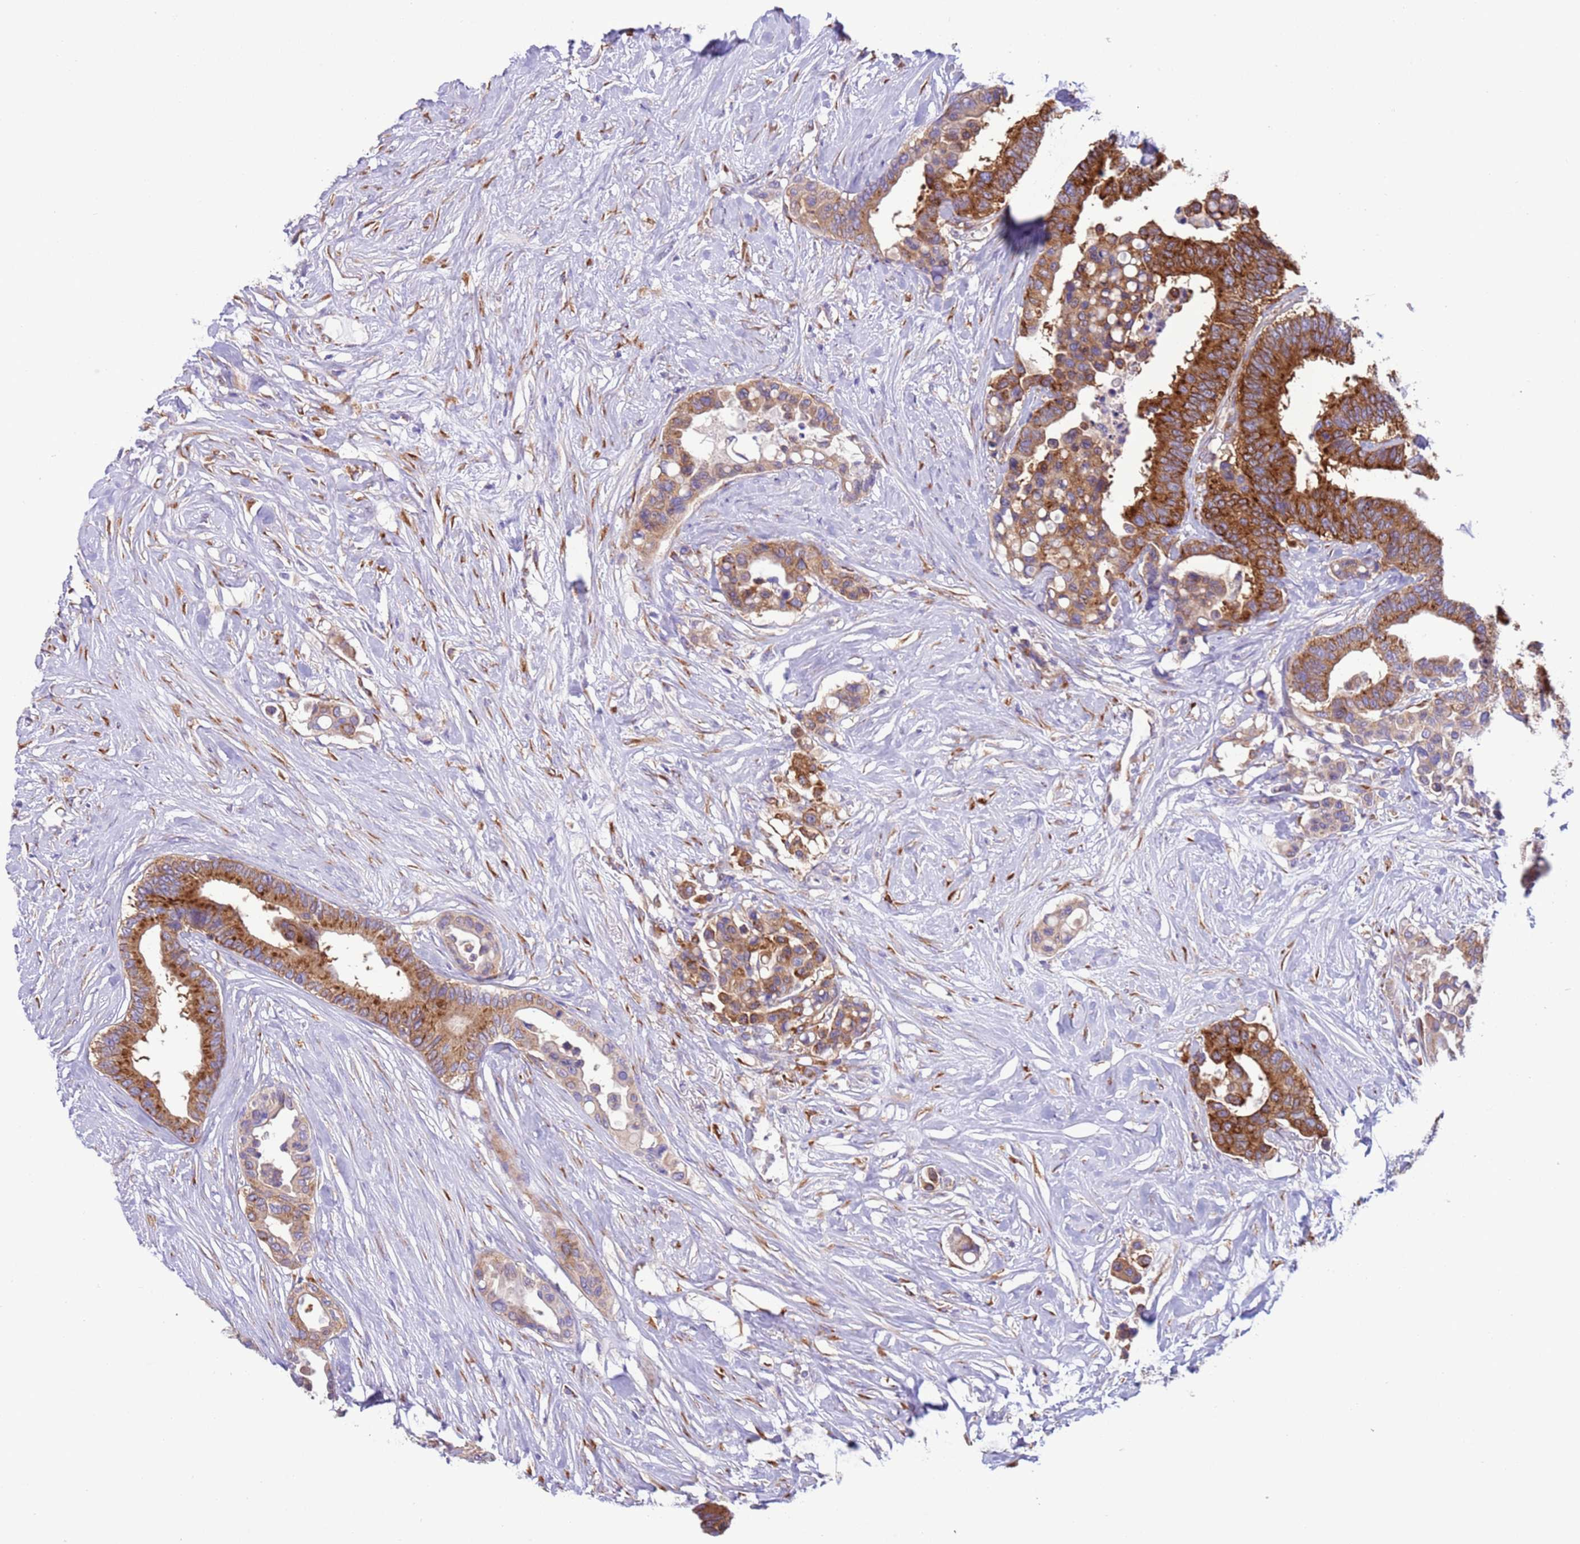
{"staining": {"intensity": "strong", "quantity": ">75%", "location": "cytoplasmic/membranous"}, "tissue": "colorectal cancer", "cell_type": "Tumor cells", "image_type": "cancer", "snomed": [{"axis": "morphology", "description": "Normal tissue, NOS"}, {"axis": "morphology", "description": "Adenocarcinoma, NOS"}, {"axis": "topography", "description": "Colon"}], "caption": "Colorectal cancer tissue demonstrates strong cytoplasmic/membranous staining in about >75% of tumor cells", "gene": "VARS1", "patient": {"sex": "male", "age": 82}}